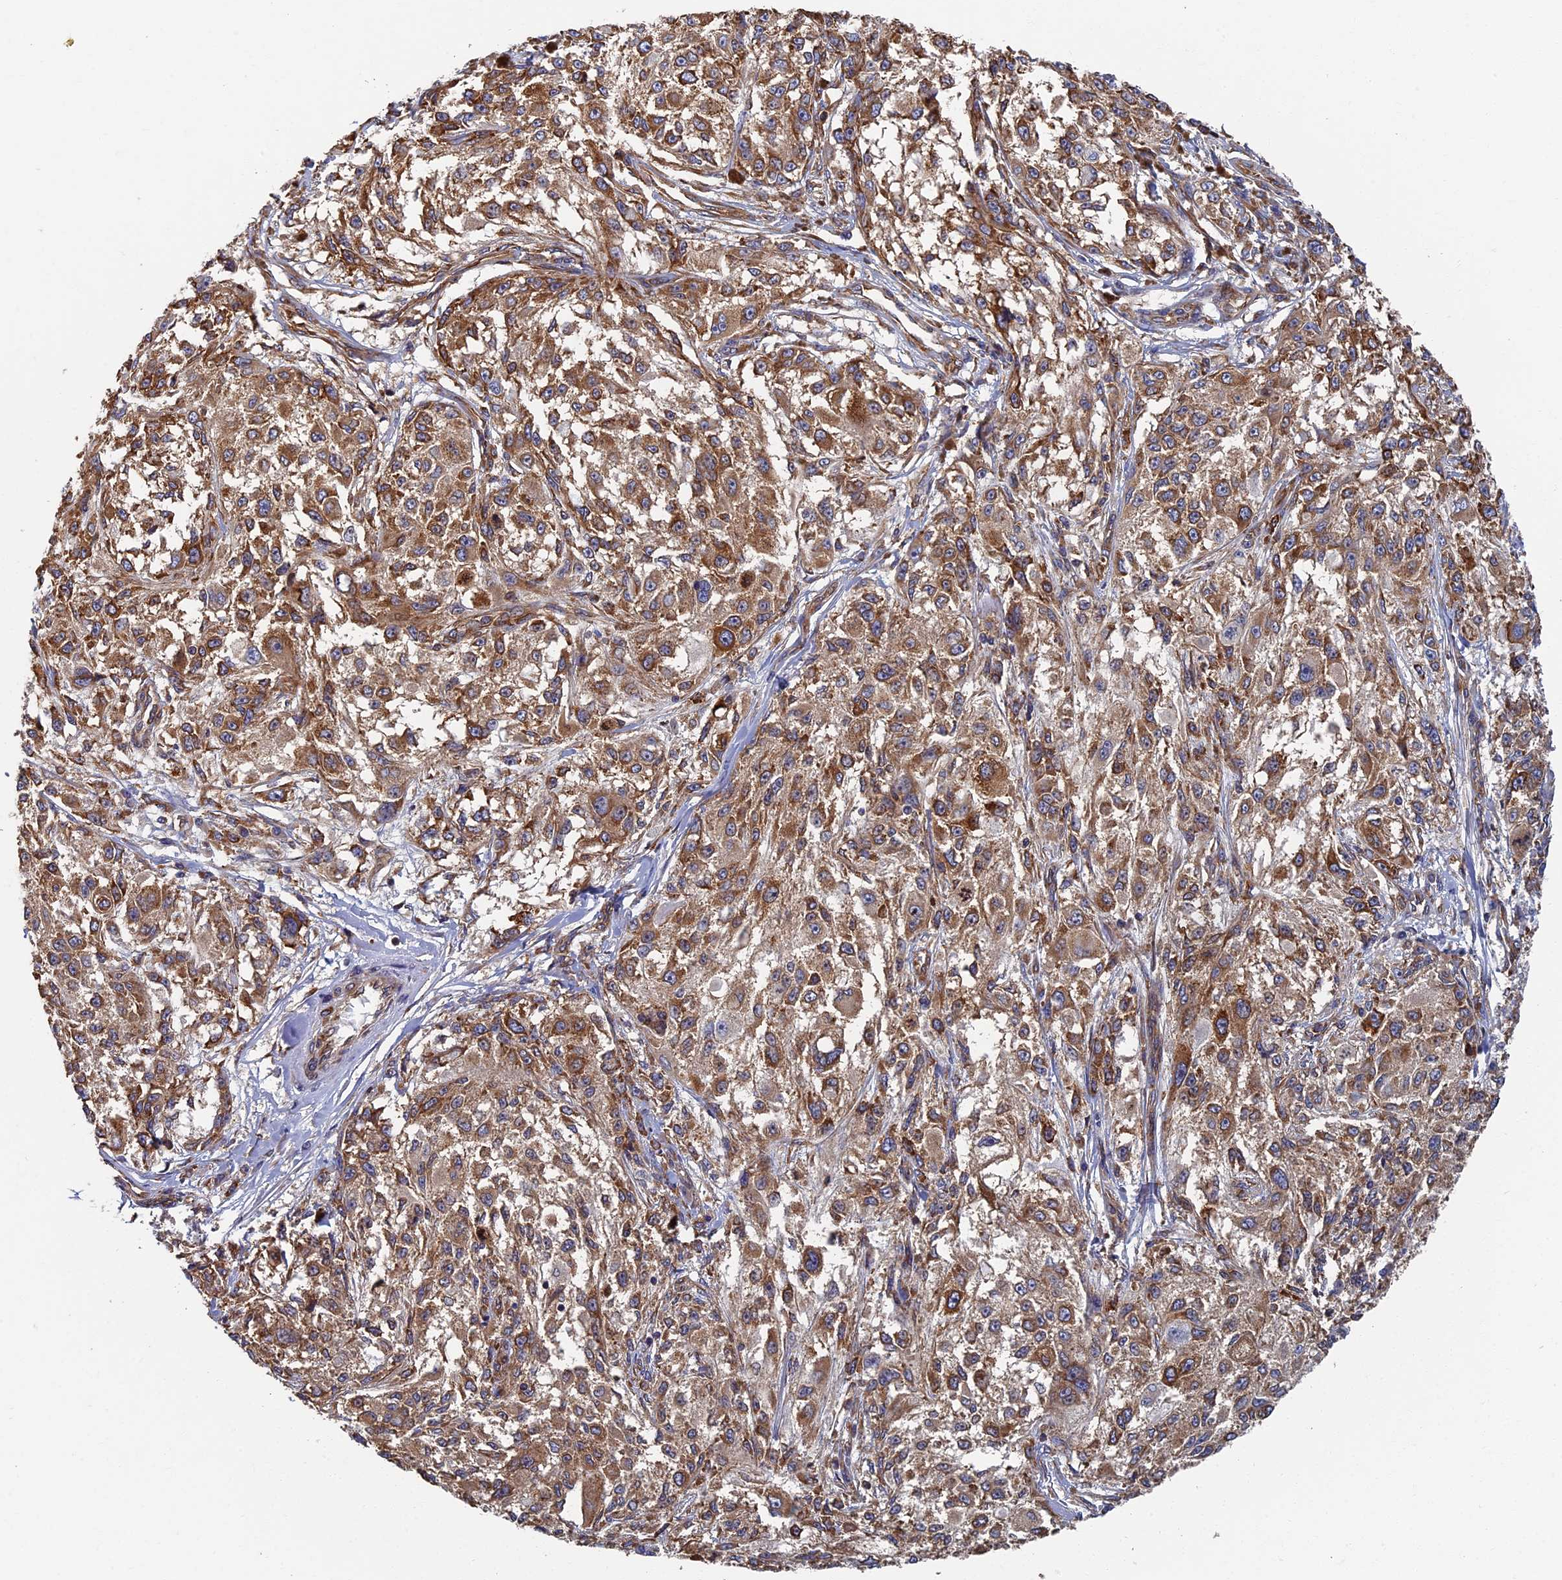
{"staining": {"intensity": "moderate", "quantity": ">75%", "location": "cytoplasmic/membranous"}, "tissue": "melanoma", "cell_type": "Tumor cells", "image_type": "cancer", "snomed": [{"axis": "morphology", "description": "Necrosis, NOS"}, {"axis": "morphology", "description": "Malignant melanoma, NOS"}, {"axis": "topography", "description": "Skin"}], "caption": "Malignant melanoma stained with DAB IHC demonstrates medium levels of moderate cytoplasmic/membranous positivity in about >75% of tumor cells.", "gene": "YBX1", "patient": {"sex": "female", "age": 87}}